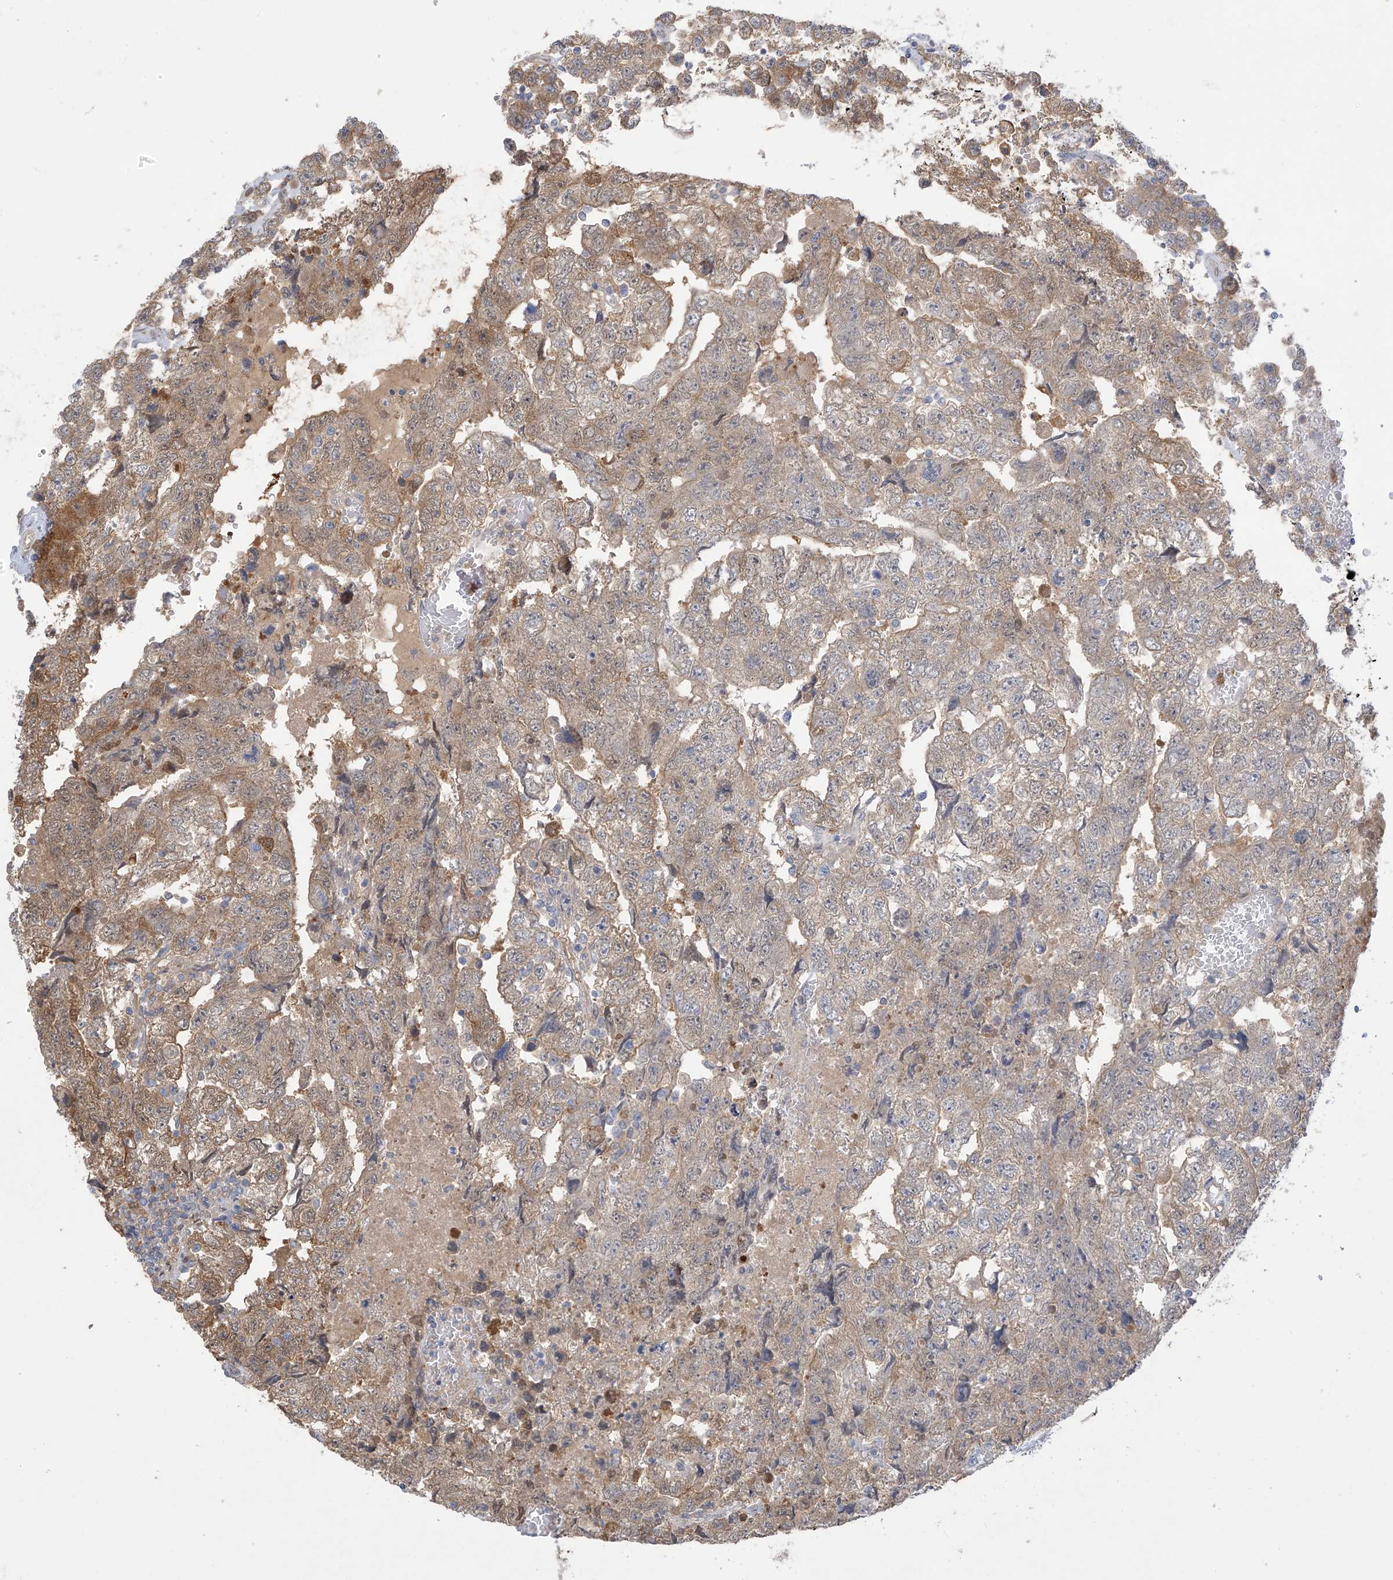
{"staining": {"intensity": "moderate", "quantity": ">75%", "location": "cytoplasmic/membranous"}, "tissue": "testis cancer", "cell_type": "Tumor cells", "image_type": "cancer", "snomed": [{"axis": "morphology", "description": "Carcinoma, Embryonal, NOS"}, {"axis": "topography", "description": "Testis"}], "caption": "About >75% of tumor cells in human embryonal carcinoma (testis) demonstrate moderate cytoplasmic/membranous protein expression as visualized by brown immunohistochemical staining.", "gene": "IDH1", "patient": {"sex": "male", "age": 36}}